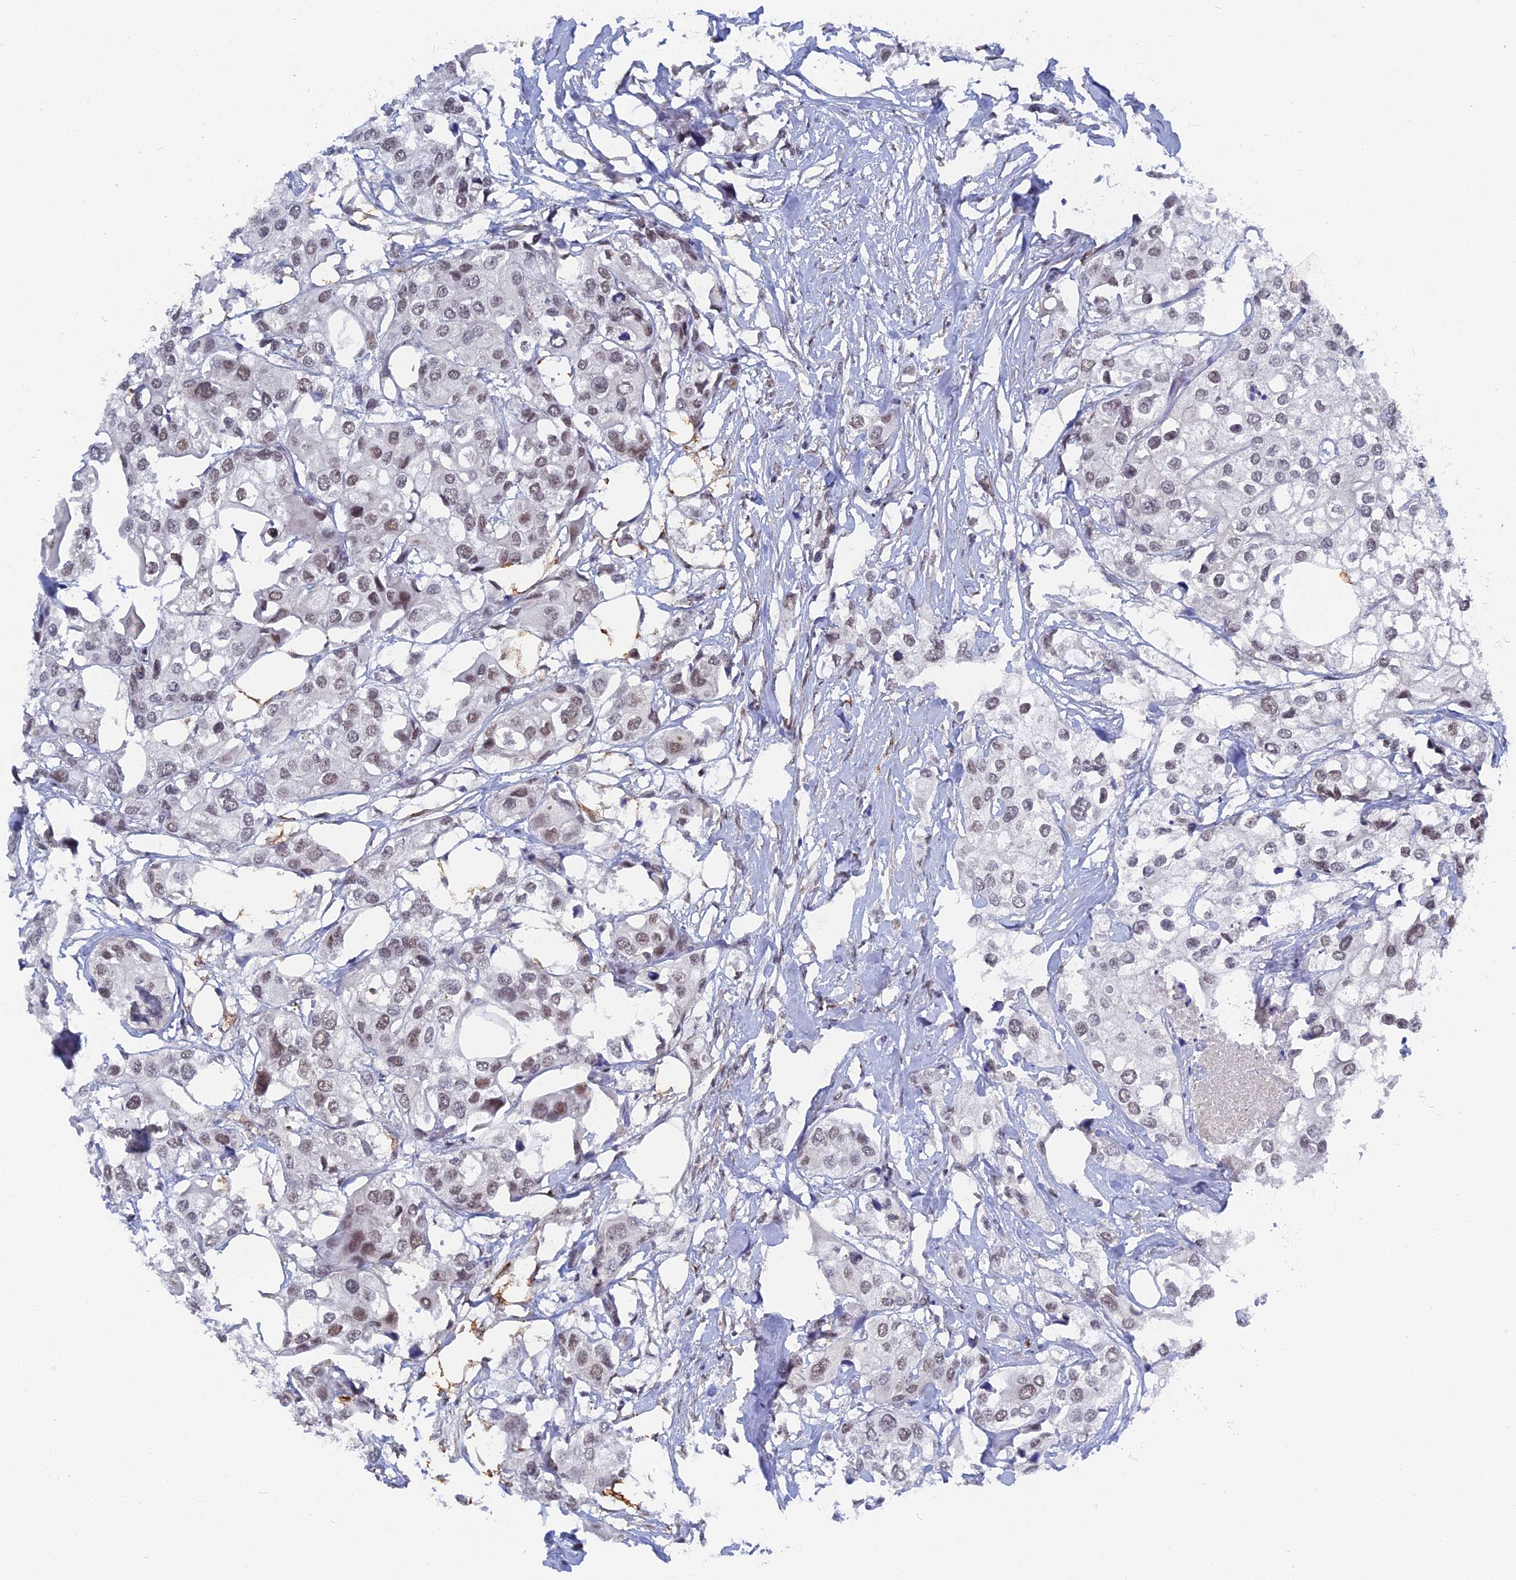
{"staining": {"intensity": "weak", "quantity": "25%-75%", "location": "nuclear"}, "tissue": "urothelial cancer", "cell_type": "Tumor cells", "image_type": "cancer", "snomed": [{"axis": "morphology", "description": "Urothelial carcinoma, High grade"}, {"axis": "topography", "description": "Urinary bladder"}], "caption": "Protein staining exhibits weak nuclear positivity in approximately 25%-75% of tumor cells in urothelial carcinoma (high-grade).", "gene": "CCDC85A", "patient": {"sex": "male", "age": 64}}